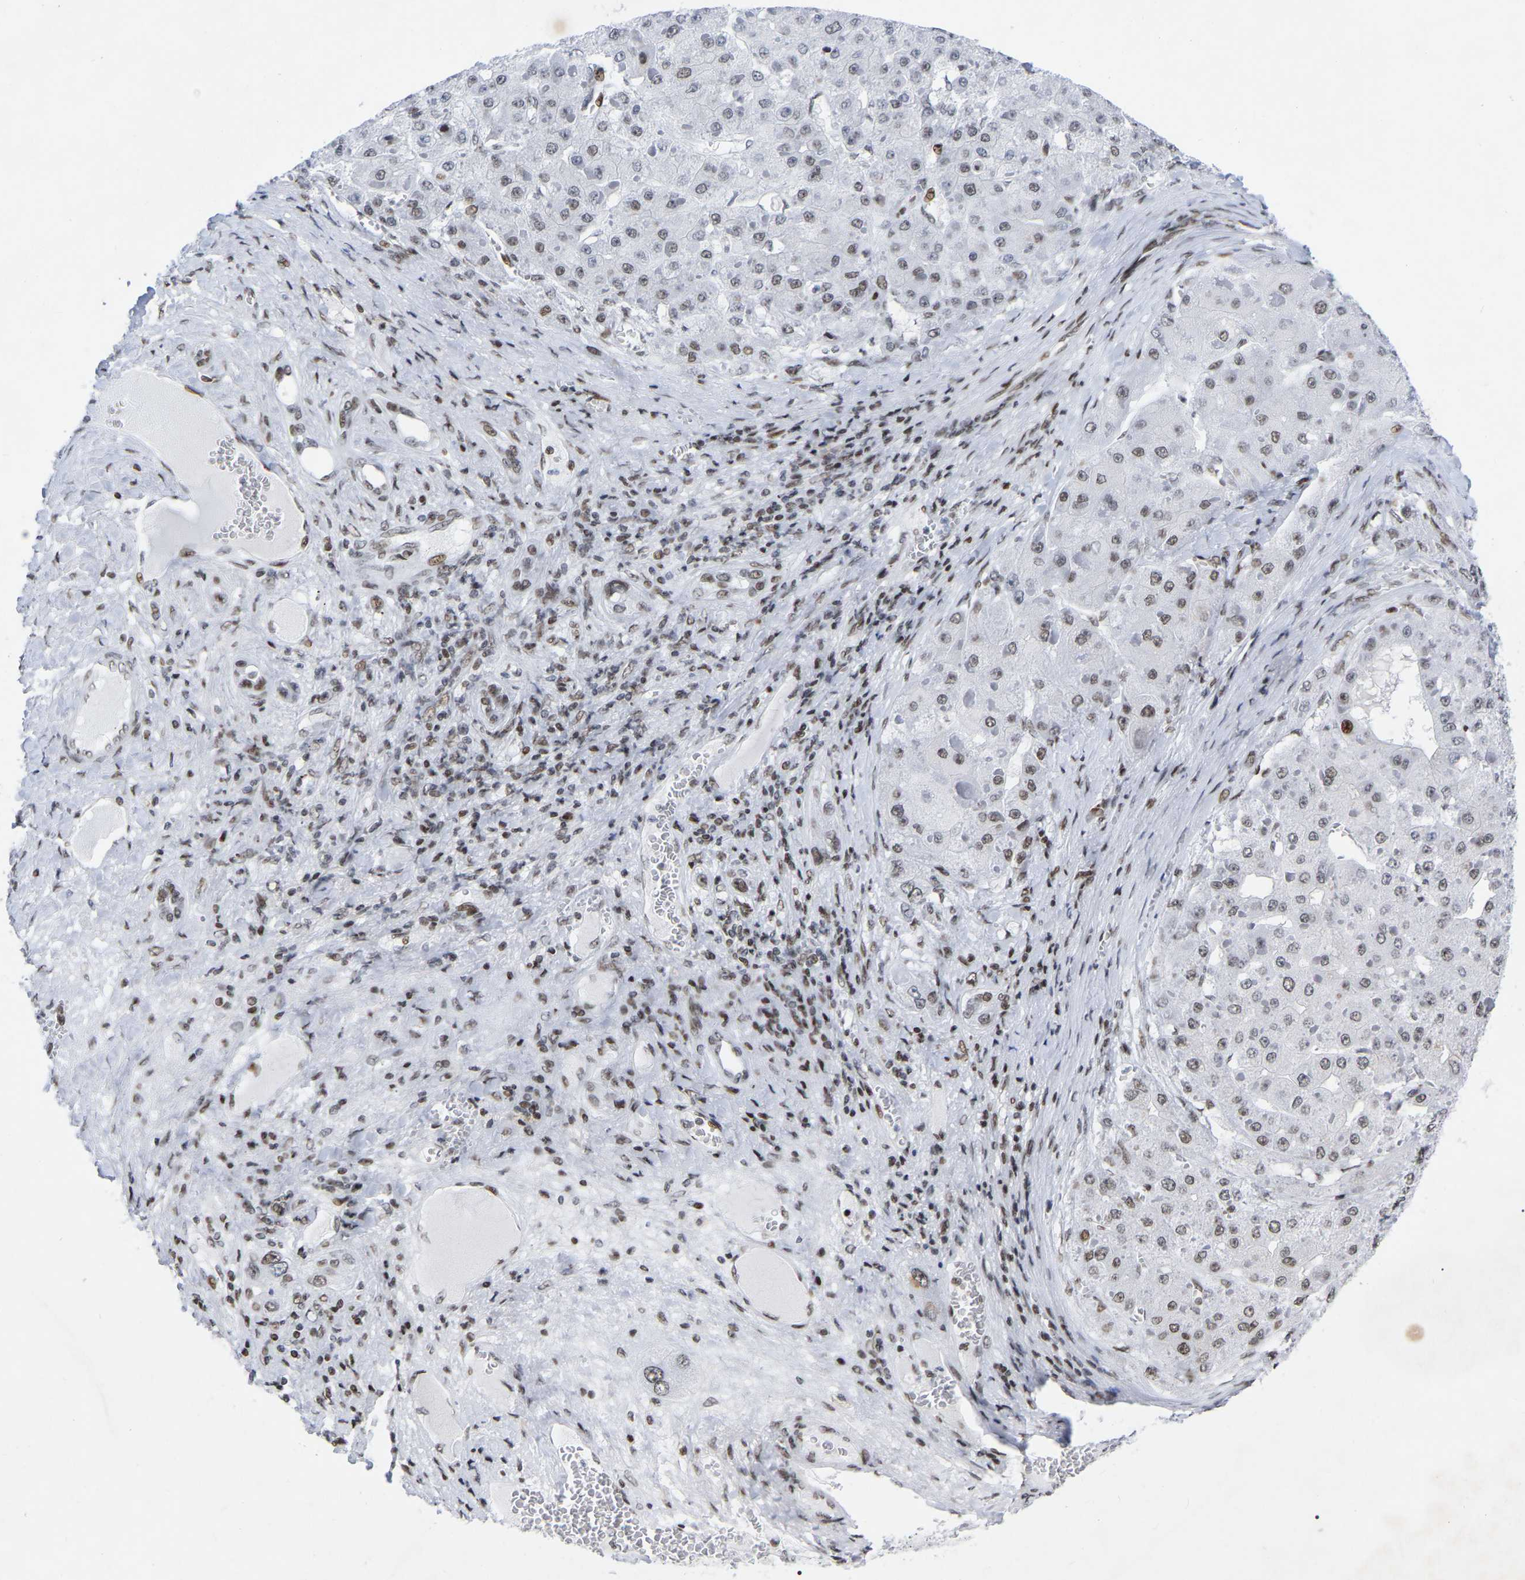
{"staining": {"intensity": "weak", "quantity": "<25%", "location": "nuclear"}, "tissue": "liver cancer", "cell_type": "Tumor cells", "image_type": "cancer", "snomed": [{"axis": "morphology", "description": "Carcinoma, Hepatocellular, NOS"}, {"axis": "topography", "description": "Liver"}], "caption": "Immunohistochemistry photomicrograph of neoplastic tissue: human liver hepatocellular carcinoma stained with DAB (3,3'-diaminobenzidine) shows no significant protein staining in tumor cells.", "gene": "PRCC", "patient": {"sex": "female", "age": 73}}